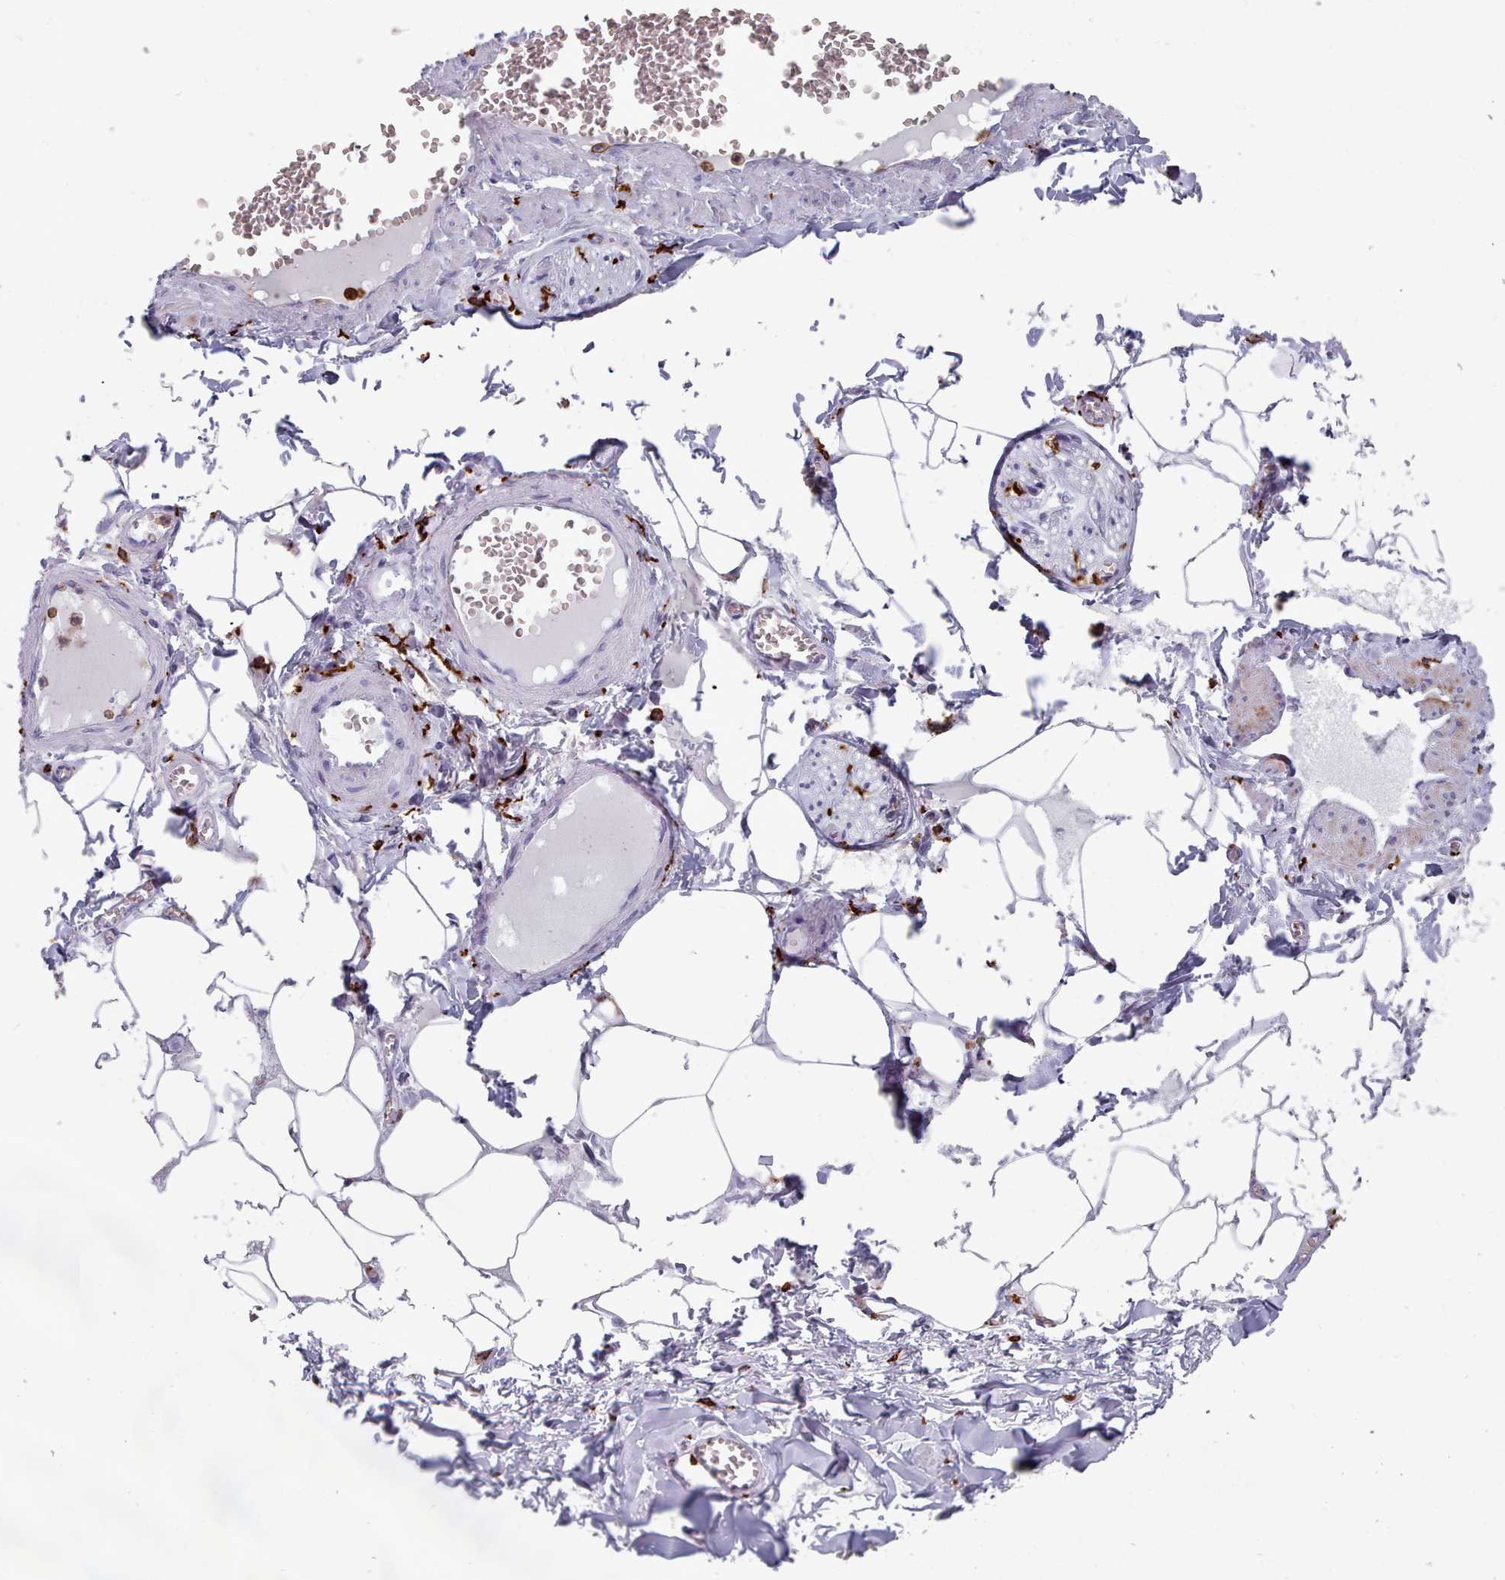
{"staining": {"intensity": "negative", "quantity": "none", "location": "none"}, "tissue": "adipose tissue", "cell_type": "Adipocytes", "image_type": "normal", "snomed": [{"axis": "morphology", "description": "Normal tissue, NOS"}, {"axis": "topography", "description": "Soft tissue"}, {"axis": "topography", "description": "Adipose tissue"}, {"axis": "topography", "description": "Vascular tissue"}, {"axis": "topography", "description": "Peripheral nerve tissue"}], "caption": "Immunohistochemistry (IHC) of normal human adipose tissue shows no positivity in adipocytes.", "gene": "AIF1", "patient": {"sex": "male", "age": 46}}